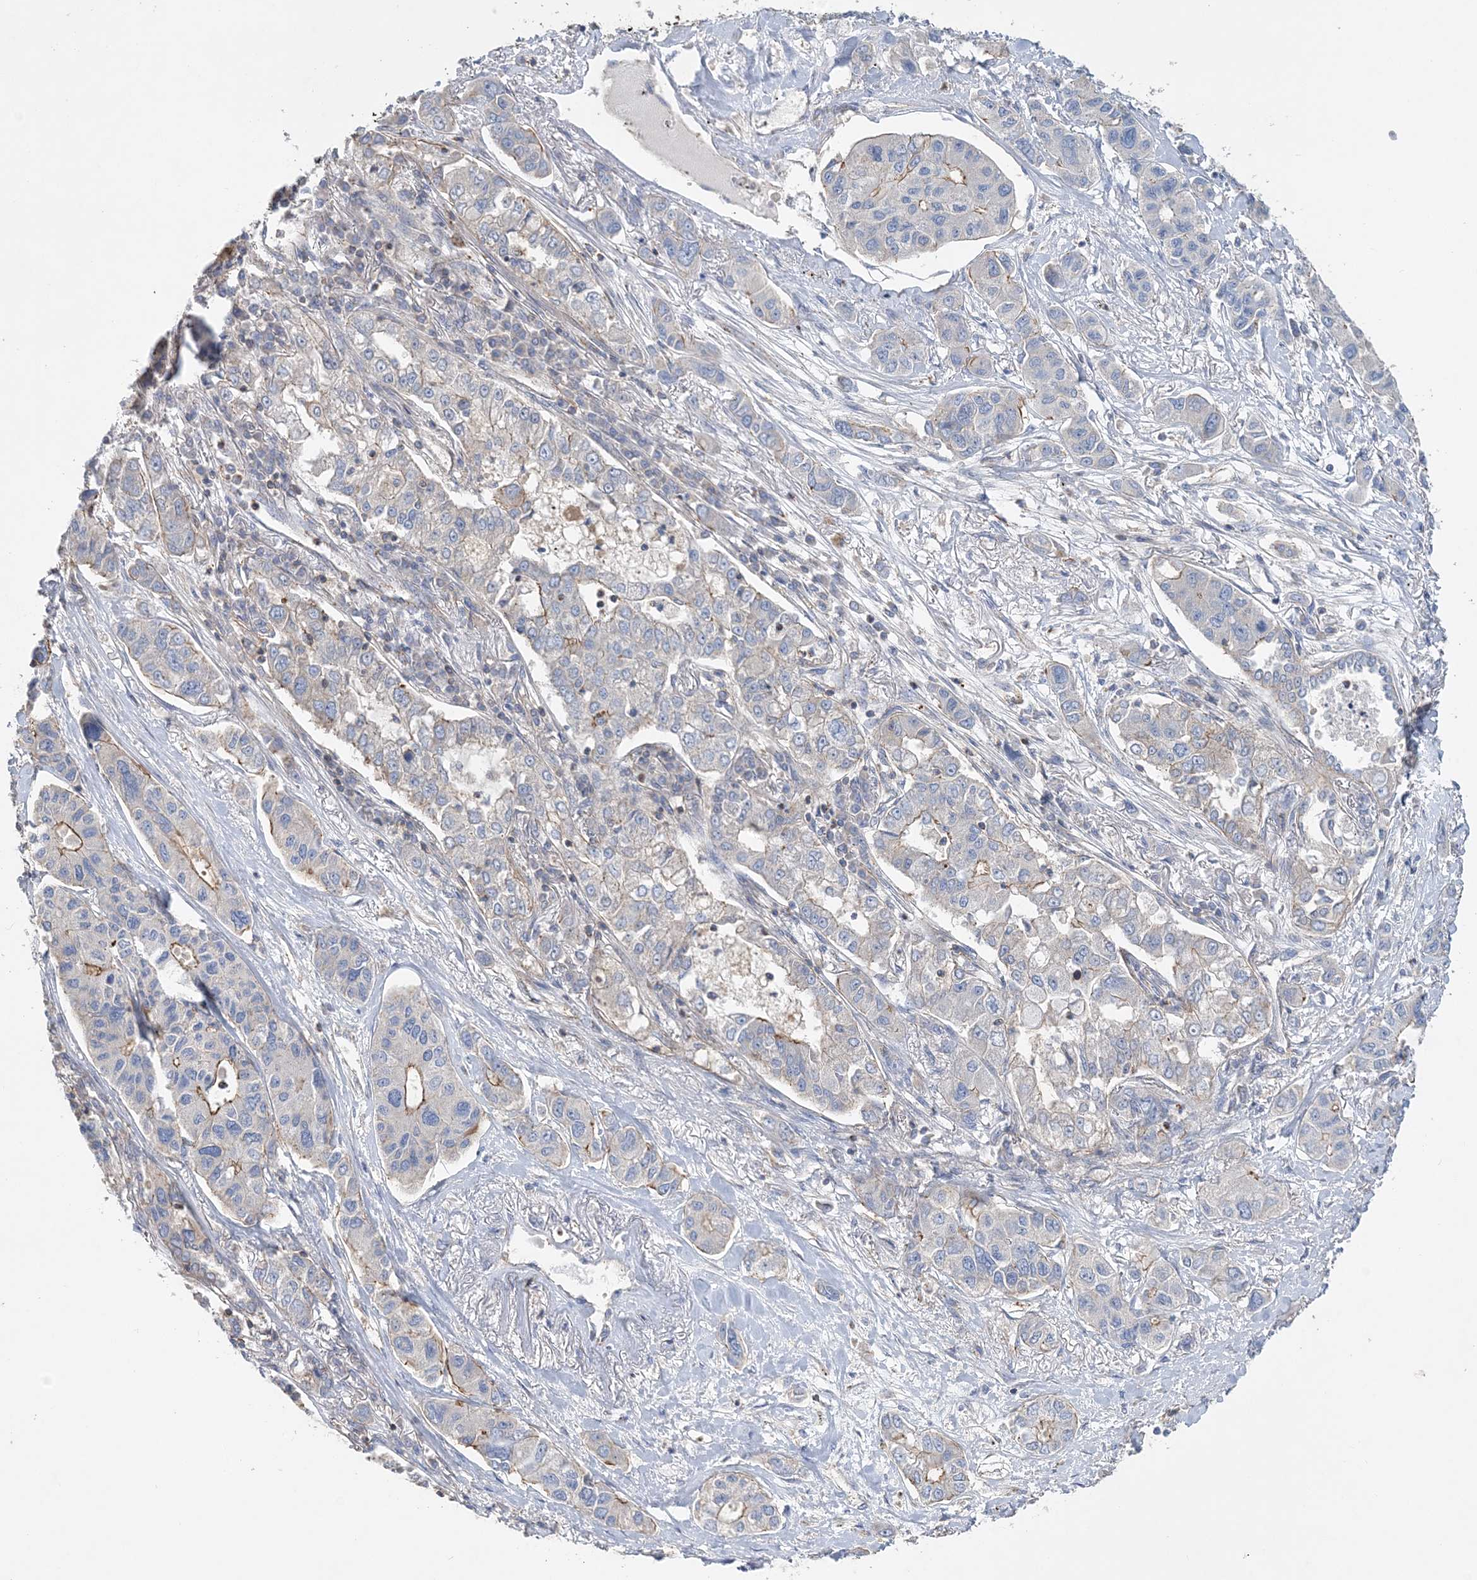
{"staining": {"intensity": "moderate", "quantity": "<25%", "location": "cytoplasmic/membranous"}, "tissue": "lung cancer", "cell_type": "Tumor cells", "image_type": "cancer", "snomed": [{"axis": "morphology", "description": "Adenocarcinoma, NOS"}, {"axis": "topography", "description": "Lung"}], "caption": "Human lung cancer (adenocarcinoma) stained for a protein (brown) exhibits moderate cytoplasmic/membranous positive staining in approximately <25% of tumor cells.", "gene": "PIGC", "patient": {"sex": "male", "age": 49}}